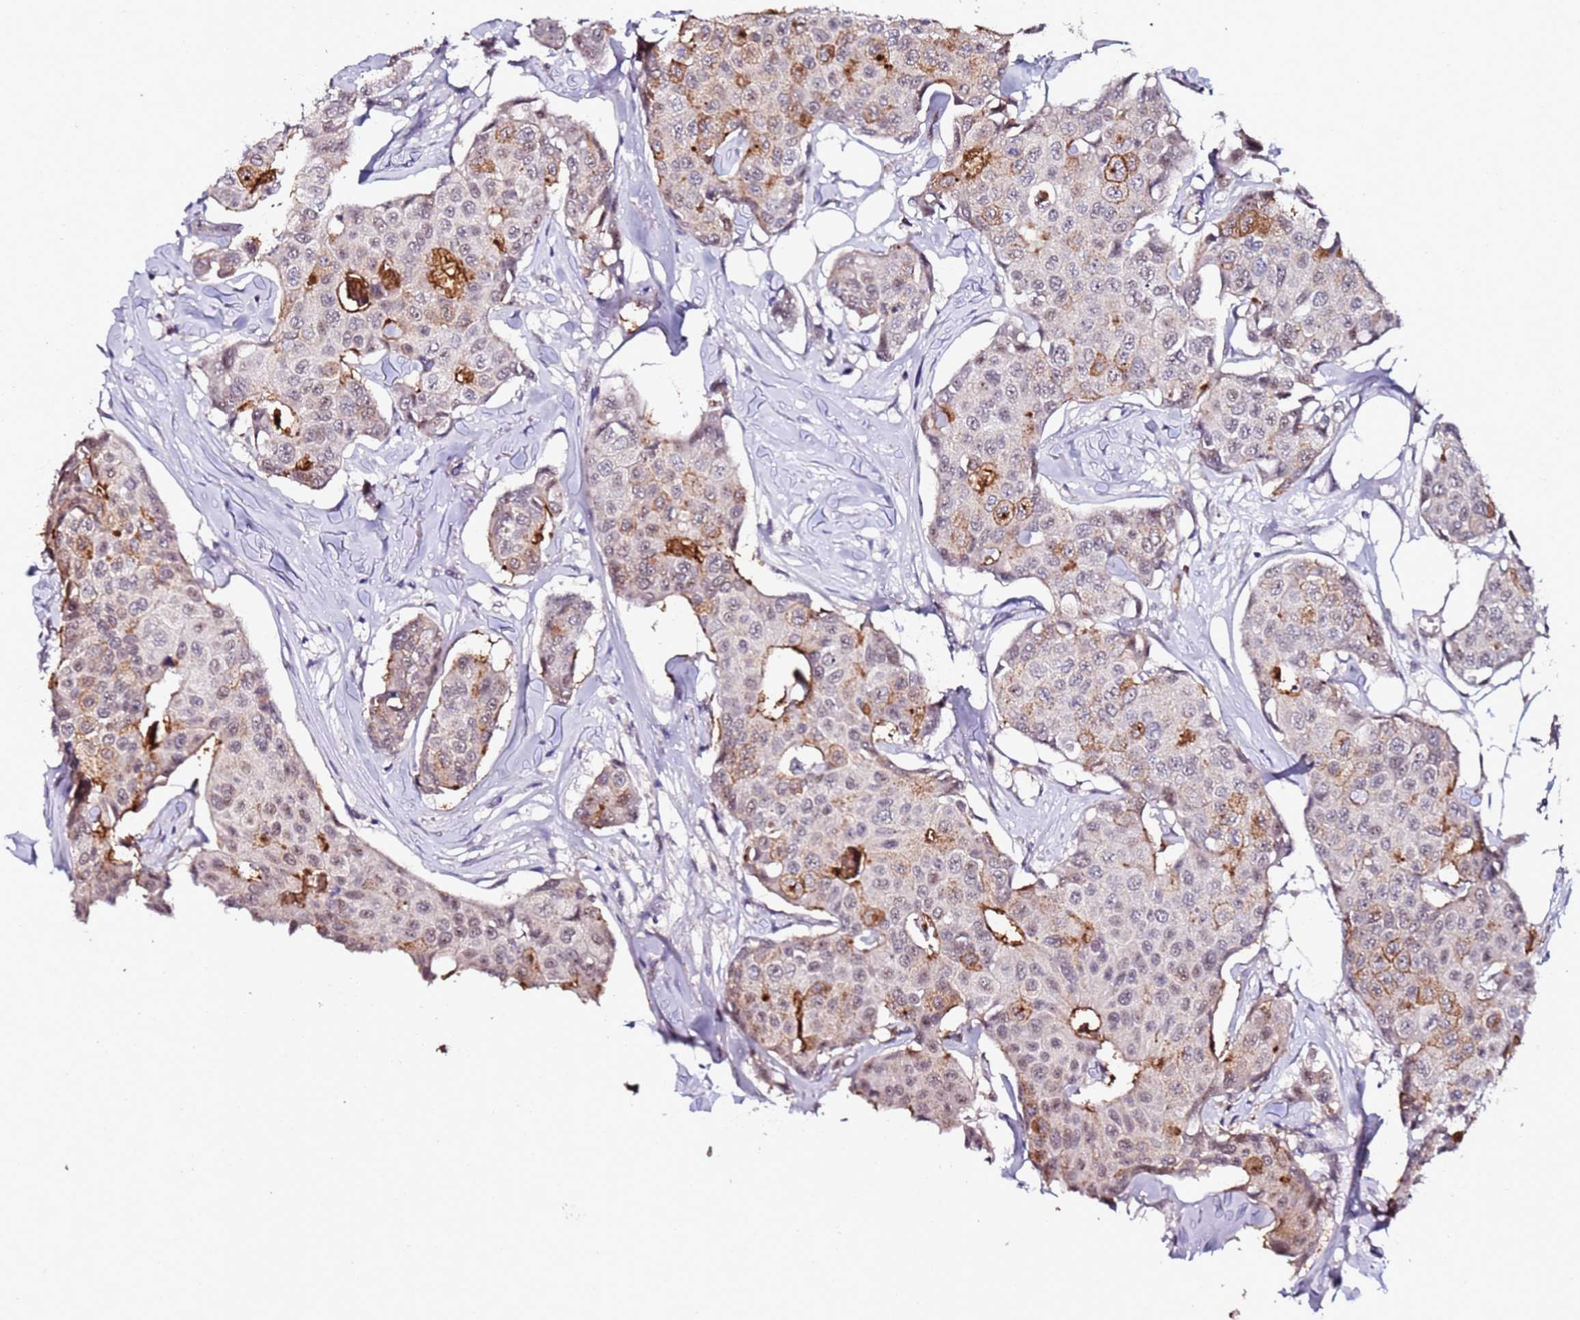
{"staining": {"intensity": "strong", "quantity": "<25%", "location": "cytoplasmic/membranous"}, "tissue": "breast cancer", "cell_type": "Tumor cells", "image_type": "cancer", "snomed": [{"axis": "morphology", "description": "Duct carcinoma"}, {"axis": "topography", "description": "Breast"}], "caption": "The micrograph shows staining of breast cancer, revealing strong cytoplasmic/membranous protein expression (brown color) within tumor cells. (Stains: DAB in brown, nuclei in blue, Microscopy: brightfield microscopy at high magnification).", "gene": "DUSP28", "patient": {"sex": "female", "age": 80}}